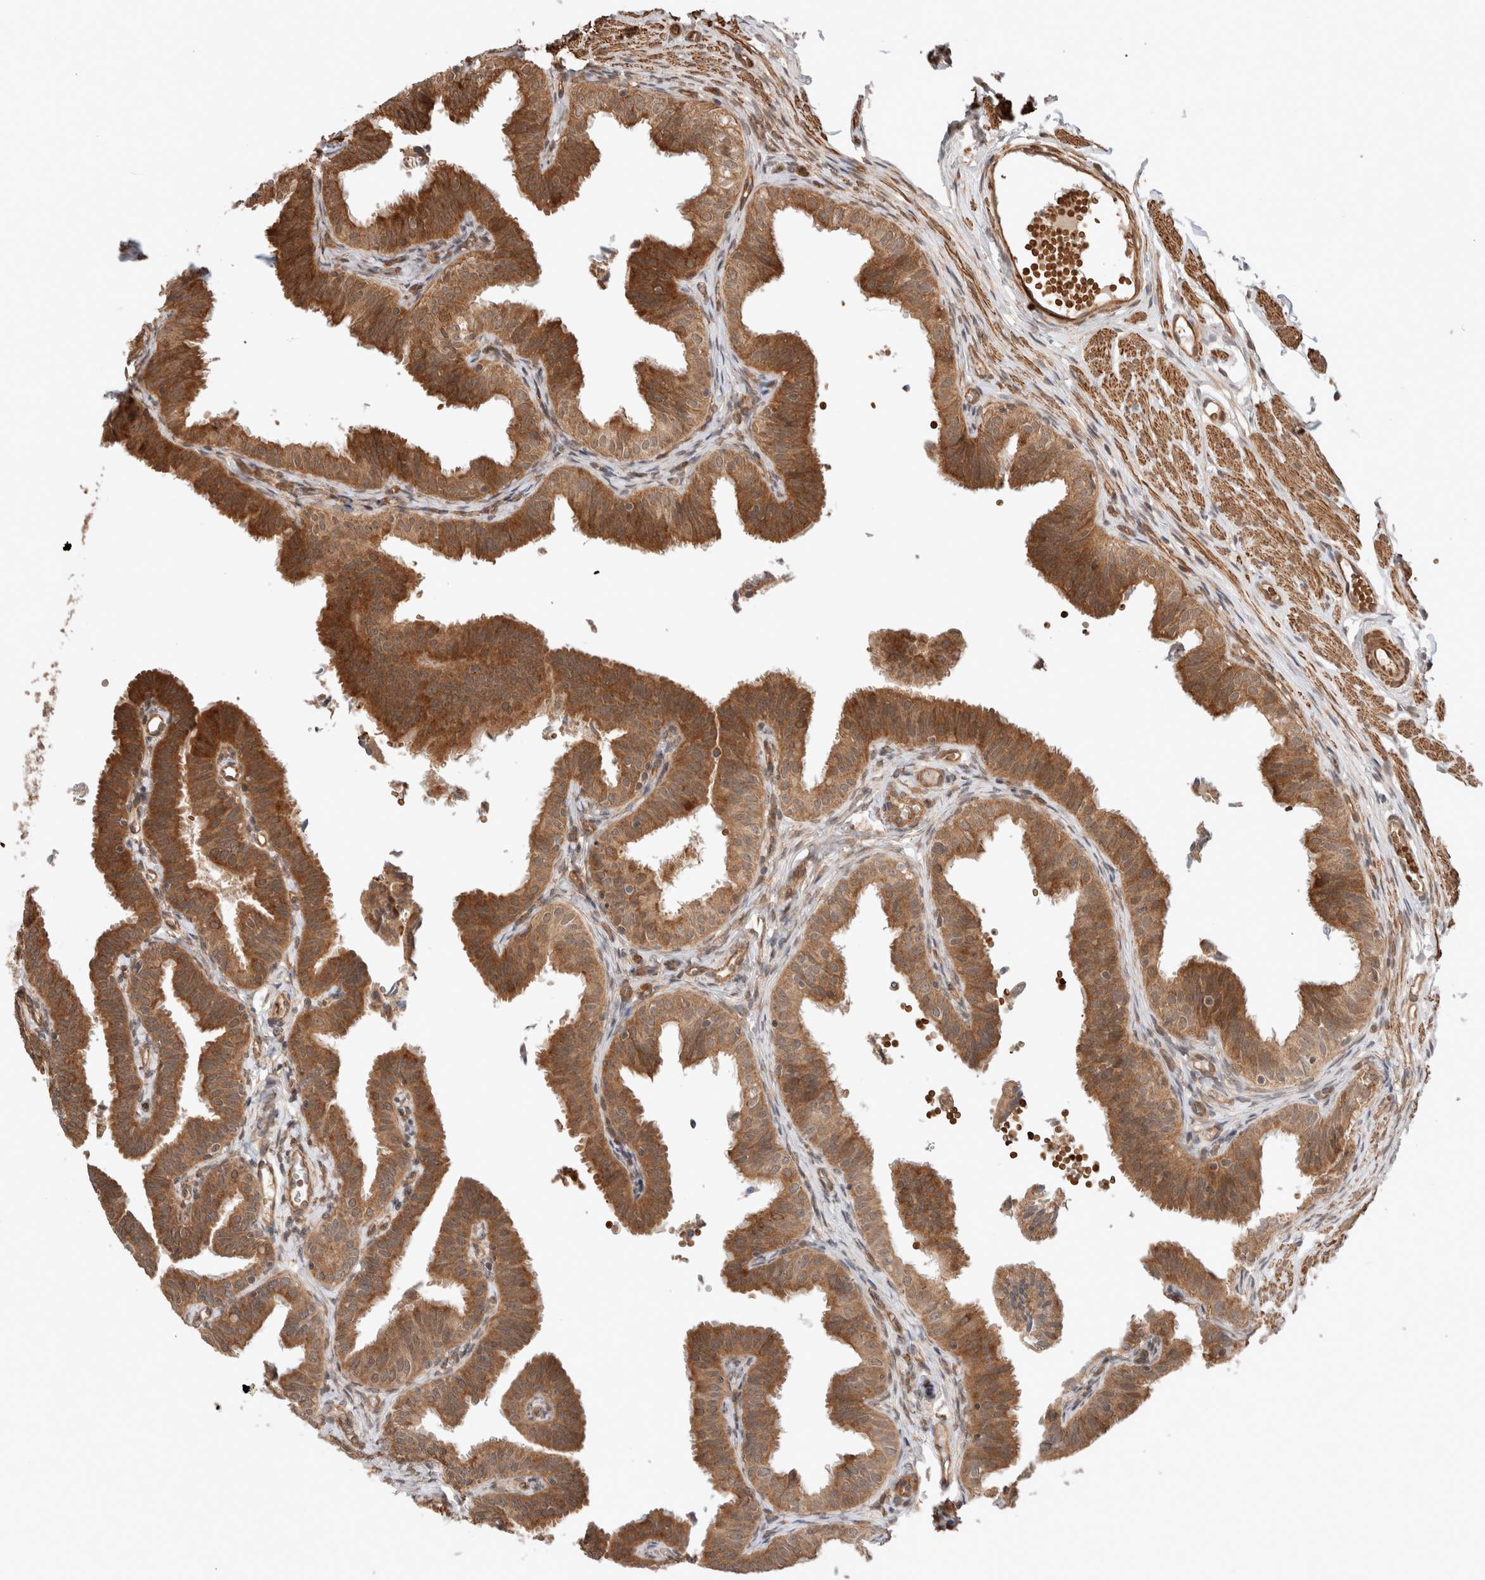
{"staining": {"intensity": "strong", "quantity": ">75%", "location": "cytoplasmic/membranous"}, "tissue": "fallopian tube", "cell_type": "Glandular cells", "image_type": "normal", "snomed": [{"axis": "morphology", "description": "Normal tissue, NOS"}, {"axis": "topography", "description": "Fallopian tube"}], "caption": "Protein staining of normal fallopian tube displays strong cytoplasmic/membranous expression in approximately >75% of glandular cells.", "gene": "ZNF649", "patient": {"sex": "female", "age": 35}}